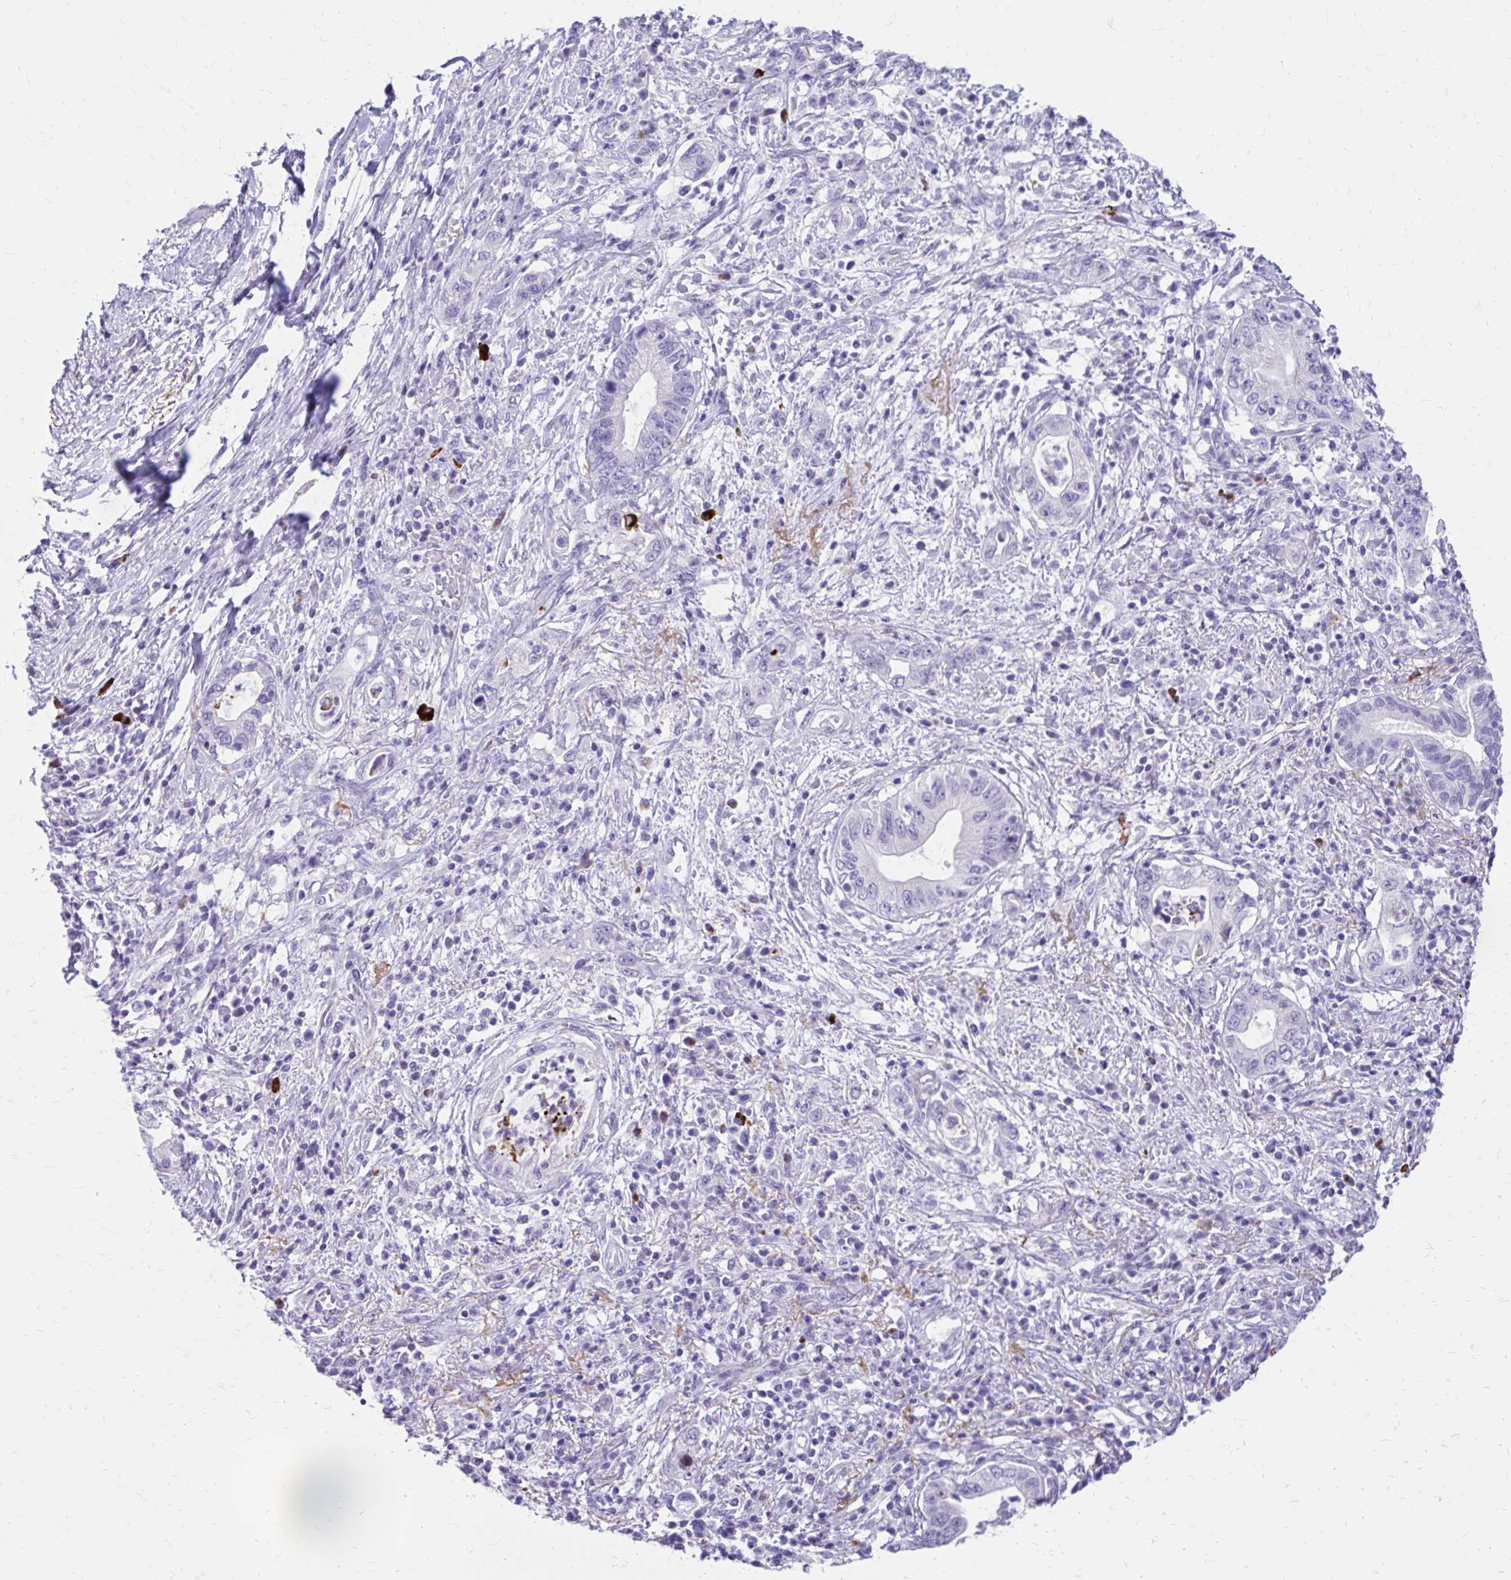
{"staining": {"intensity": "negative", "quantity": "none", "location": "none"}, "tissue": "pancreatic cancer", "cell_type": "Tumor cells", "image_type": "cancer", "snomed": [{"axis": "morphology", "description": "Adenocarcinoma, NOS"}, {"axis": "topography", "description": "Pancreas"}], "caption": "High magnification brightfield microscopy of pancreatic adenocarcinoma stained with DAB (brown) and counterstained with hematoxylin (blue): tumor cells show no significant expression.", "gene": "SATL1", "patient": {"sex": "female", "age": 72}}